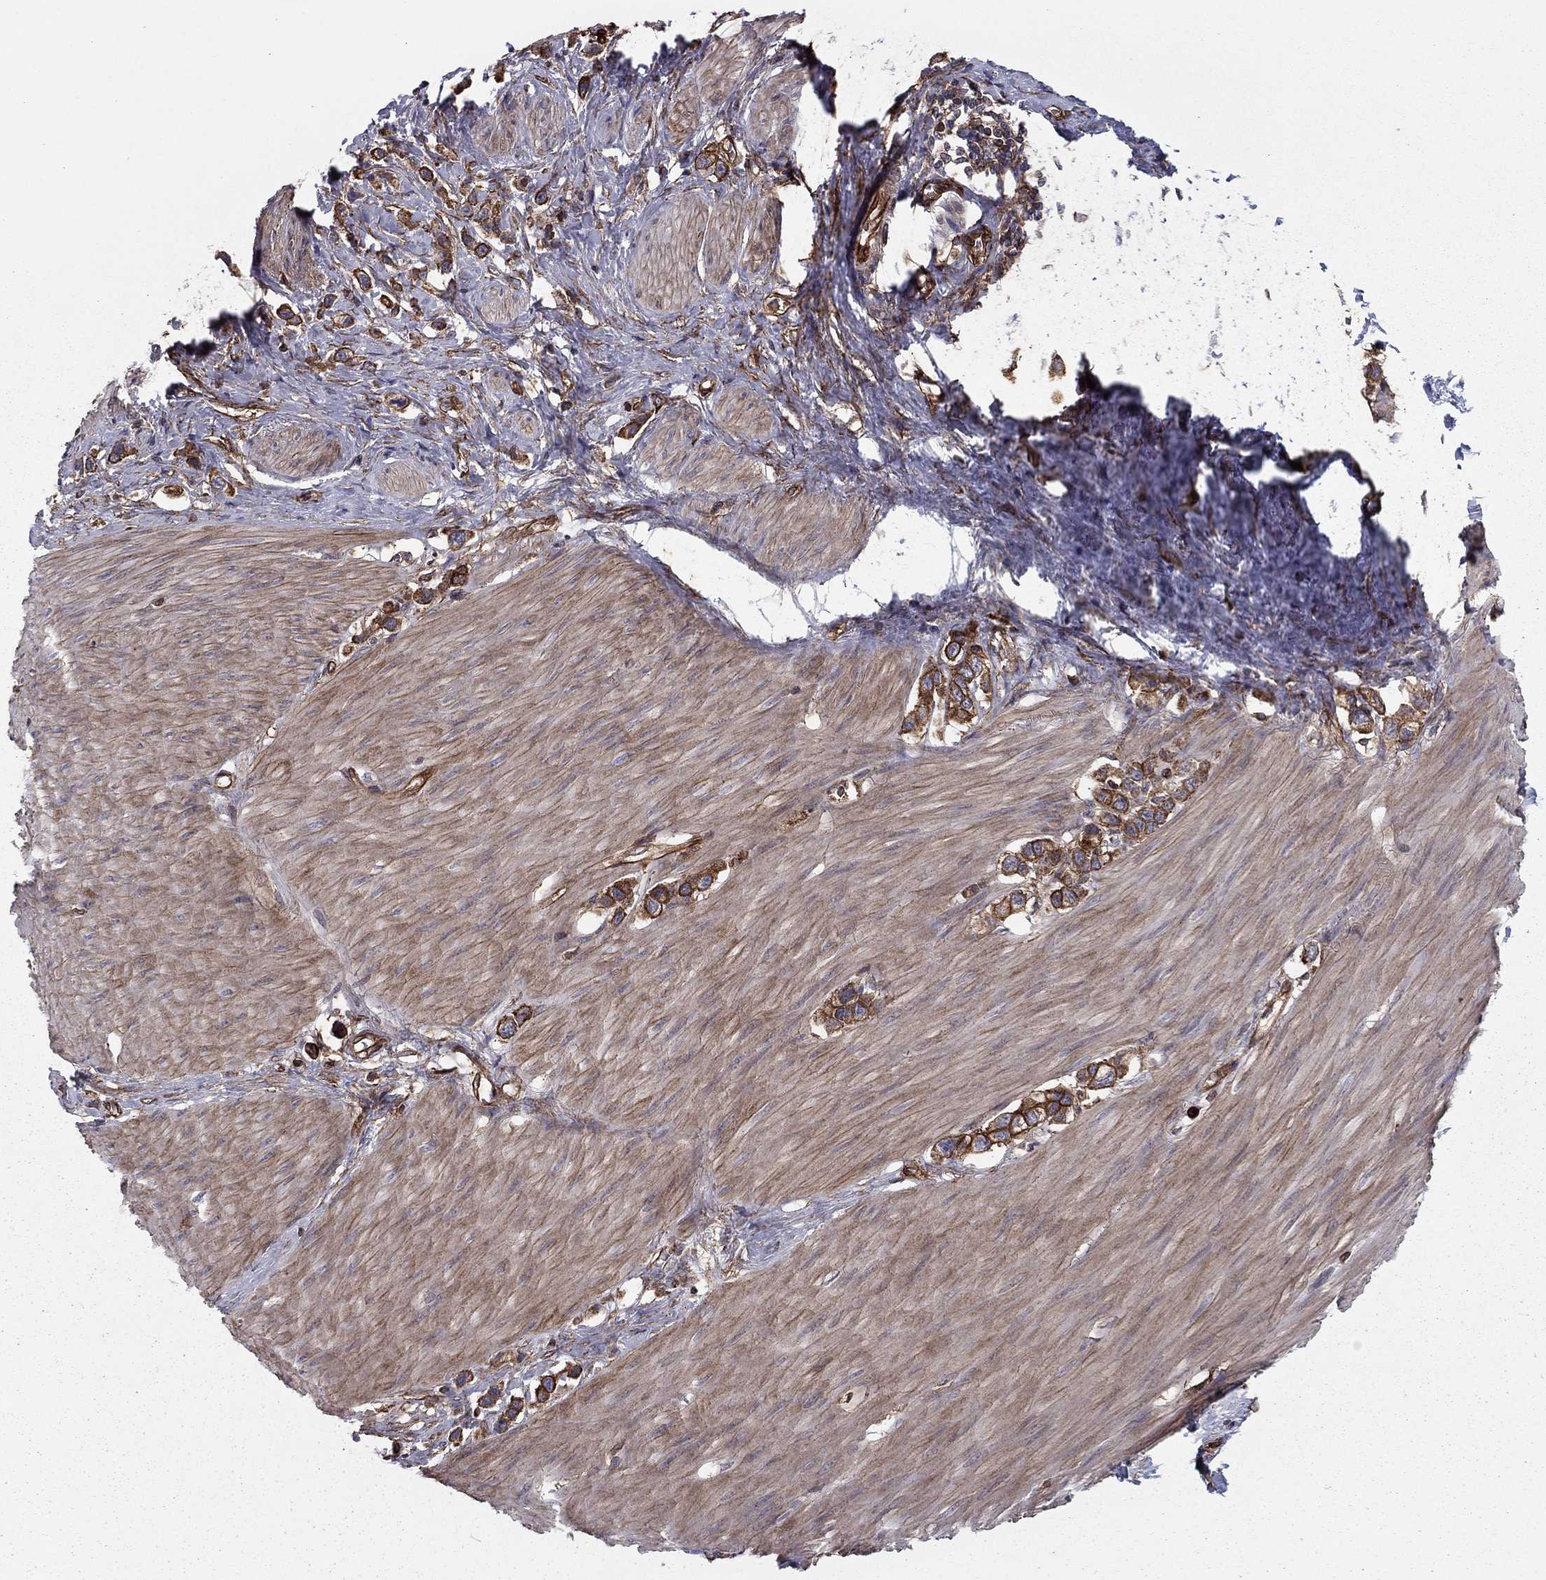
{"staining": {"intensity": "strong", "quantity": "25%-75%", "location": "cytoplasmic/membranous"}, "tissue": "stomach cancer", "cell_type": "Tumor cells", "image_type": "cancer", "snomed": [{"axis": "morphology", "description": "Normal tissue, NOS"}, {"axis": "morphology", "description": "Adenocarcinoma, NOS"}, {"axis": "morphology", "description": "Adenocarcinoma, High grade"}, {"axis": "topography", "description": "Stomach, upper"}, {"axis": "topography", "description": "Stomach"}], "caption": "IHC (DAB) staining of stomach adenocarcinoma (high-grade) demonstrates strong cytoplasmic/membranous protein positivity in about 25%-75% of tumor cells. Immunohistochemistry (ihc) stains the protein in brown and the nuclei are stained blue.", "gene": "SHMT1", "patient": {"sex": "female", "age": 65}}